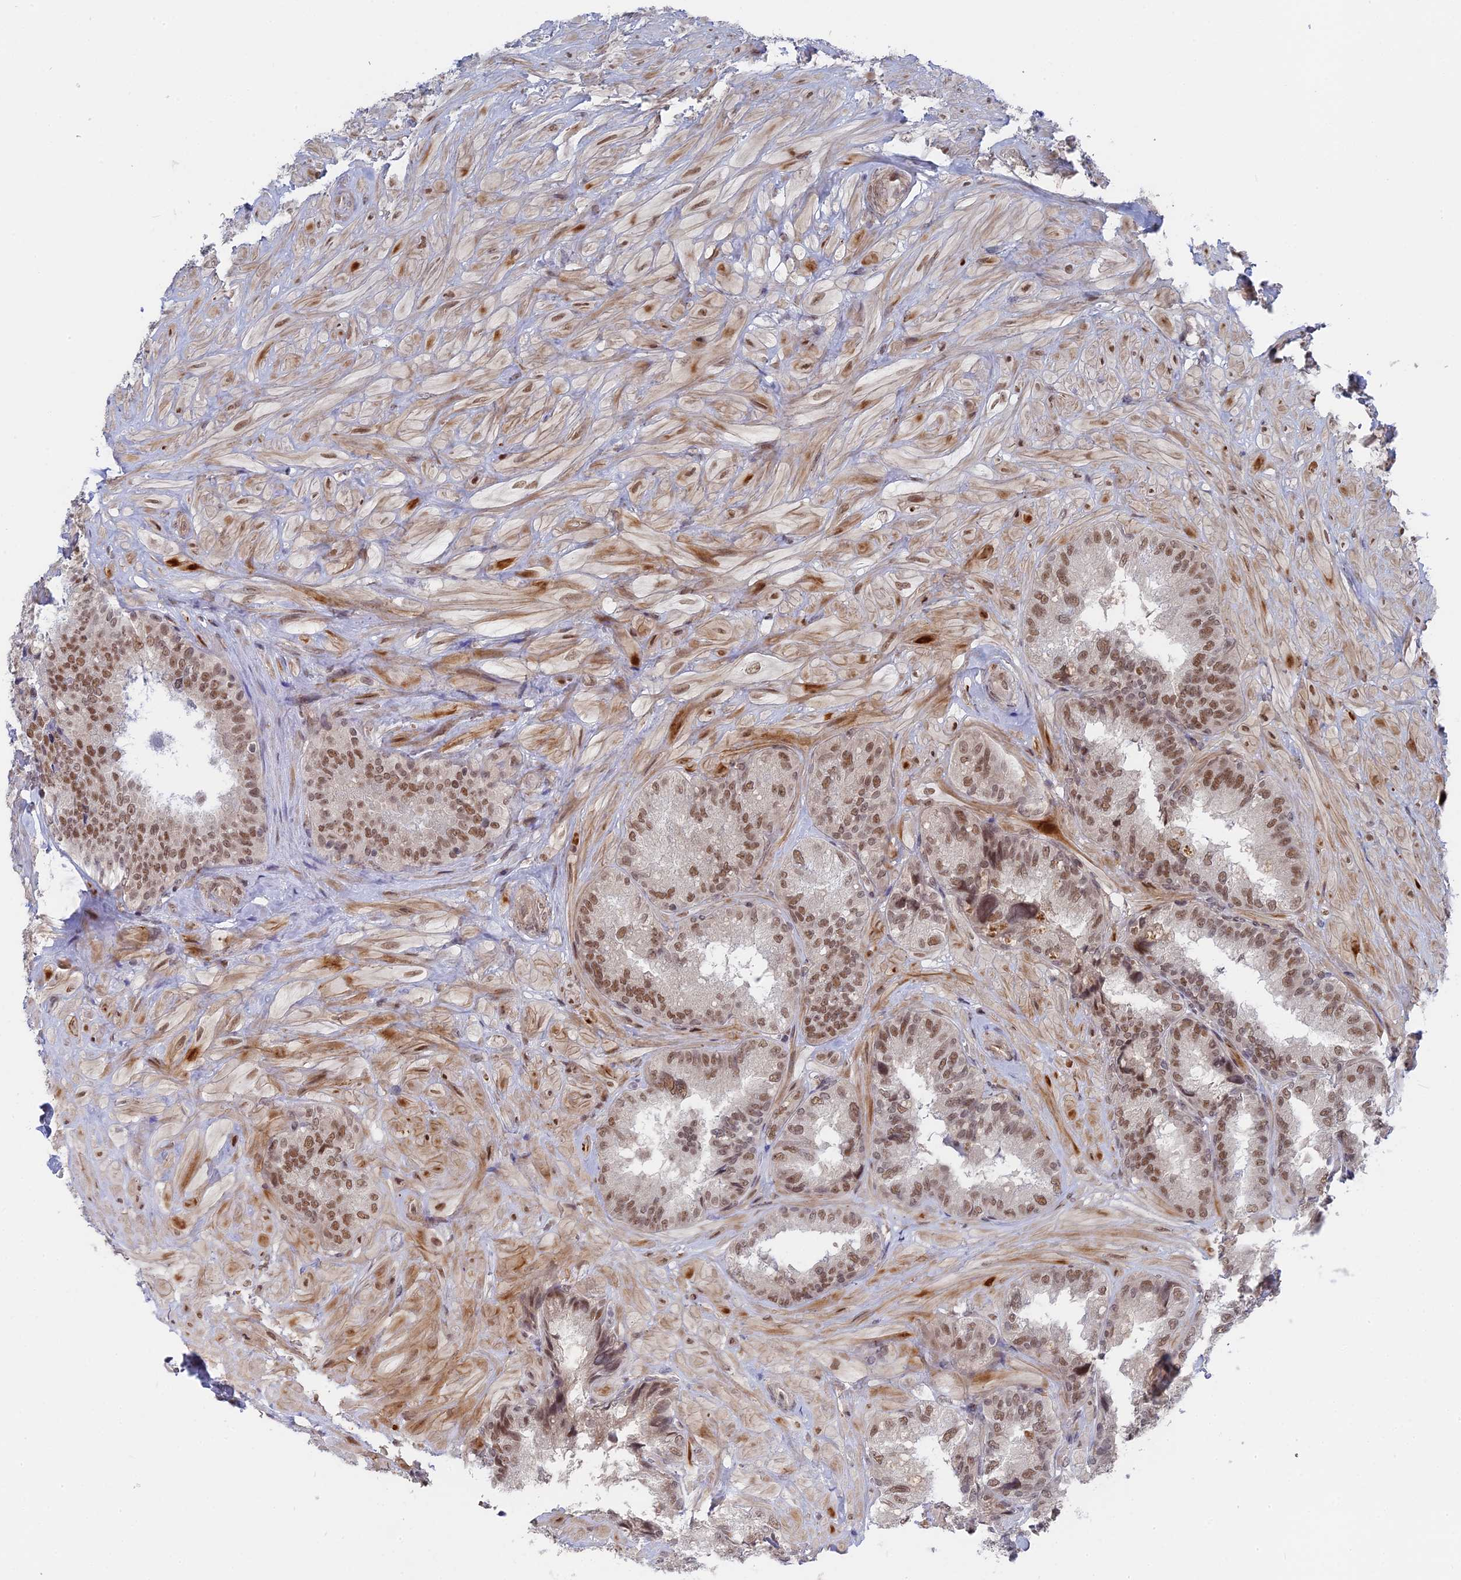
{"staining": {"intensity": "moderate", "quantity": "25%-75%", "location": "nuclear"}, "tissue": "seminal vesicle", "cell_type": "Glandular cells", "image_type": "normal", "snomed": [{"axis": "morphology", "description": "Normal tissue, NOS"}, {"axis": "topography", "description": "Prostate and seminal vesicle, NOS"}, {"axis": "topography", "description": "Prostate"}, {"axis": "topography", "description": "Seminal veicle"}], "caption": "The image exhibits immunohistochemical staining of unremarkable seminal vesicle. There is moderate nuclear staining is identified in approximately 25%-75% of glandular cells. (DAB (3,3'-diaminobenzidine) IHC, brown staining for protein, blue staining for nuclei).", "gene": "CCDC85A", "patient": {"sex": "male", "age": 67}}